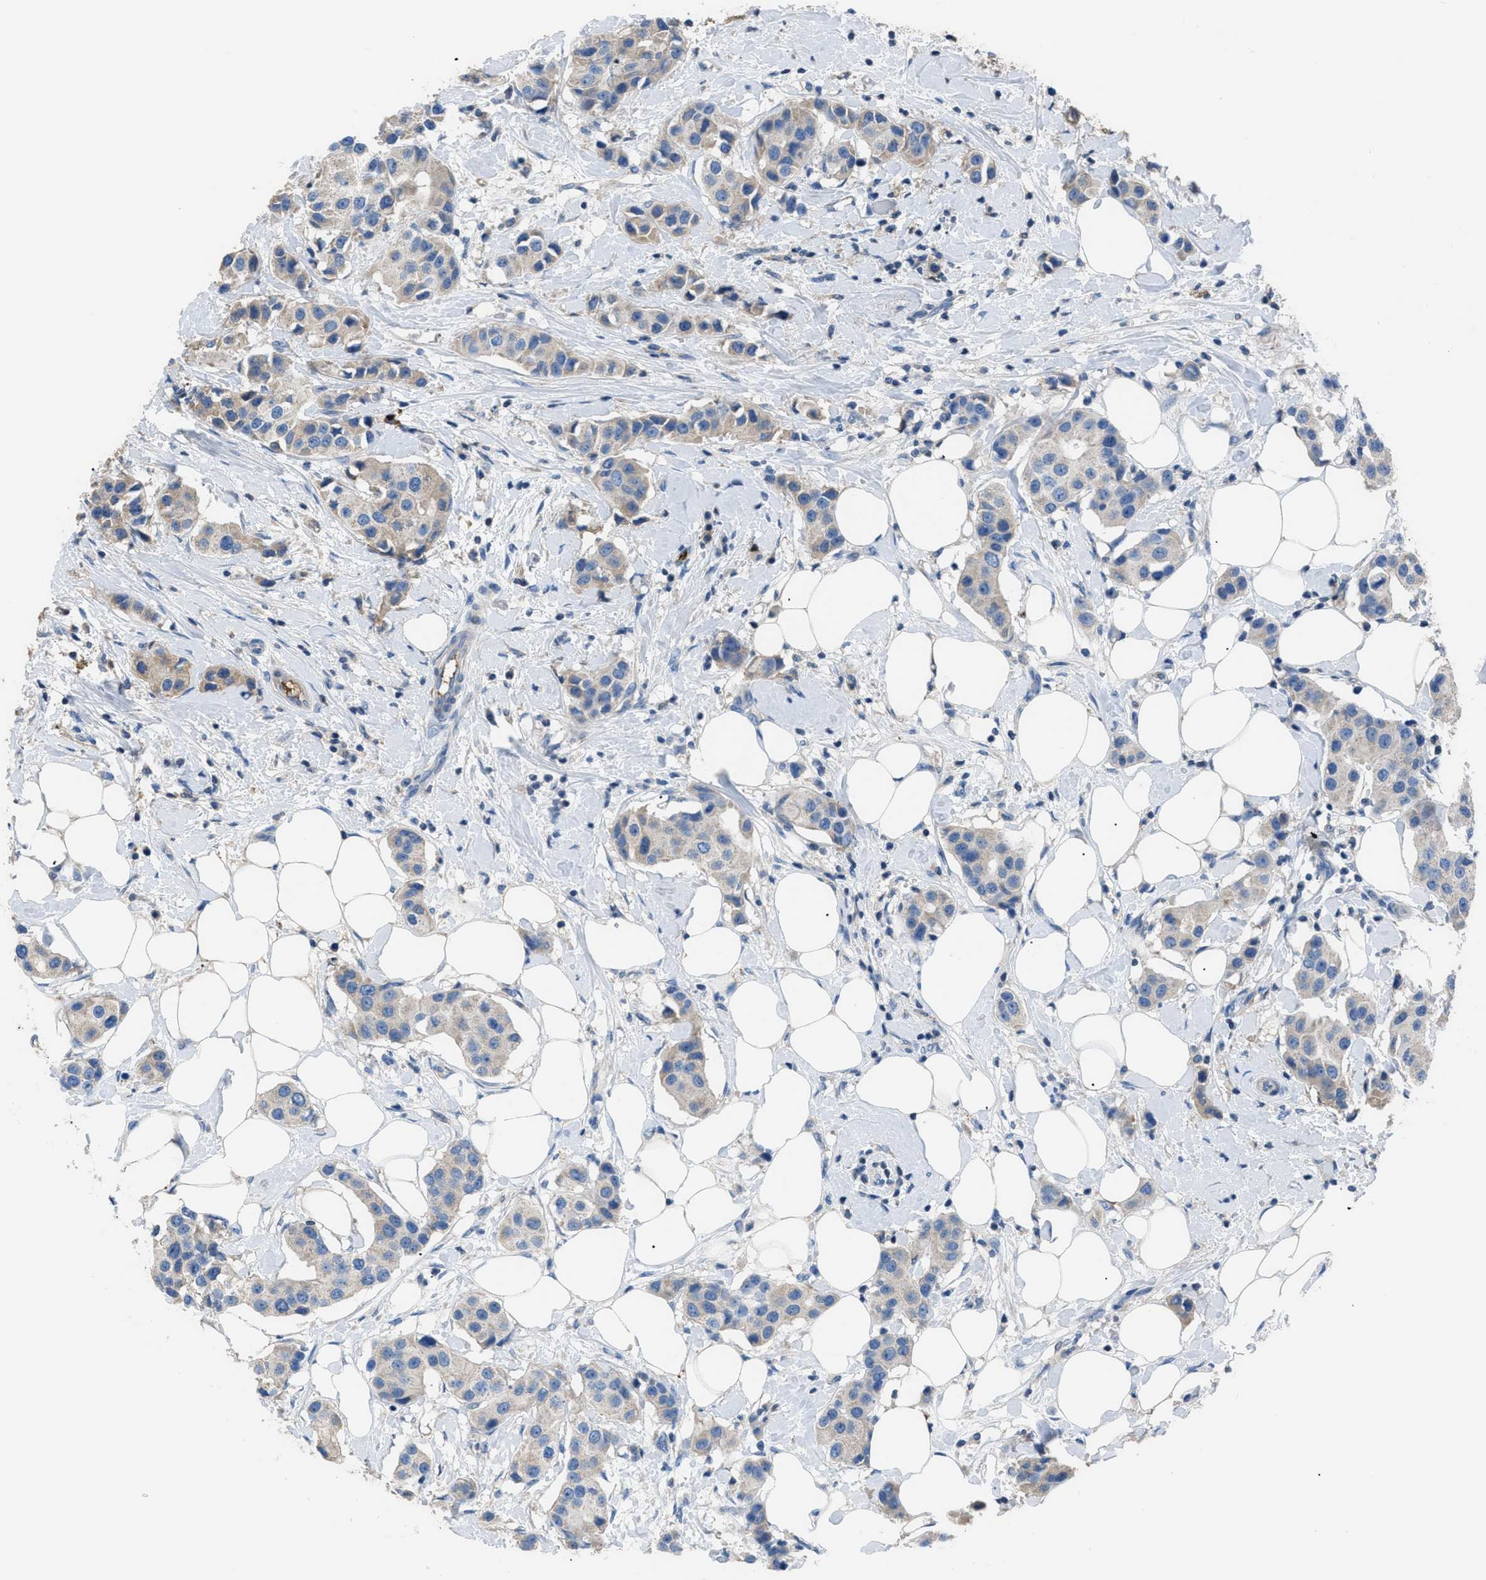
{"staining": {"intensity": "negative", "quantity": "none", "location": "none"}, "tissue": "breast cancer", "cell_type": "Tumor cells", "image_type": "cancer", "snomed": [{"axis": "morphology", "description": "Normal tissue, NOS"}, {"axis": "morphology", "description": "Duct carcinoma"}, {"axis": "topography", "description": "Breast"}], "caption": "This is an IHC image of breast cancer. There is no positivity in tumor cells.", "gene": "SGCZ", "patient": {"sex": "female", "age": 39}}